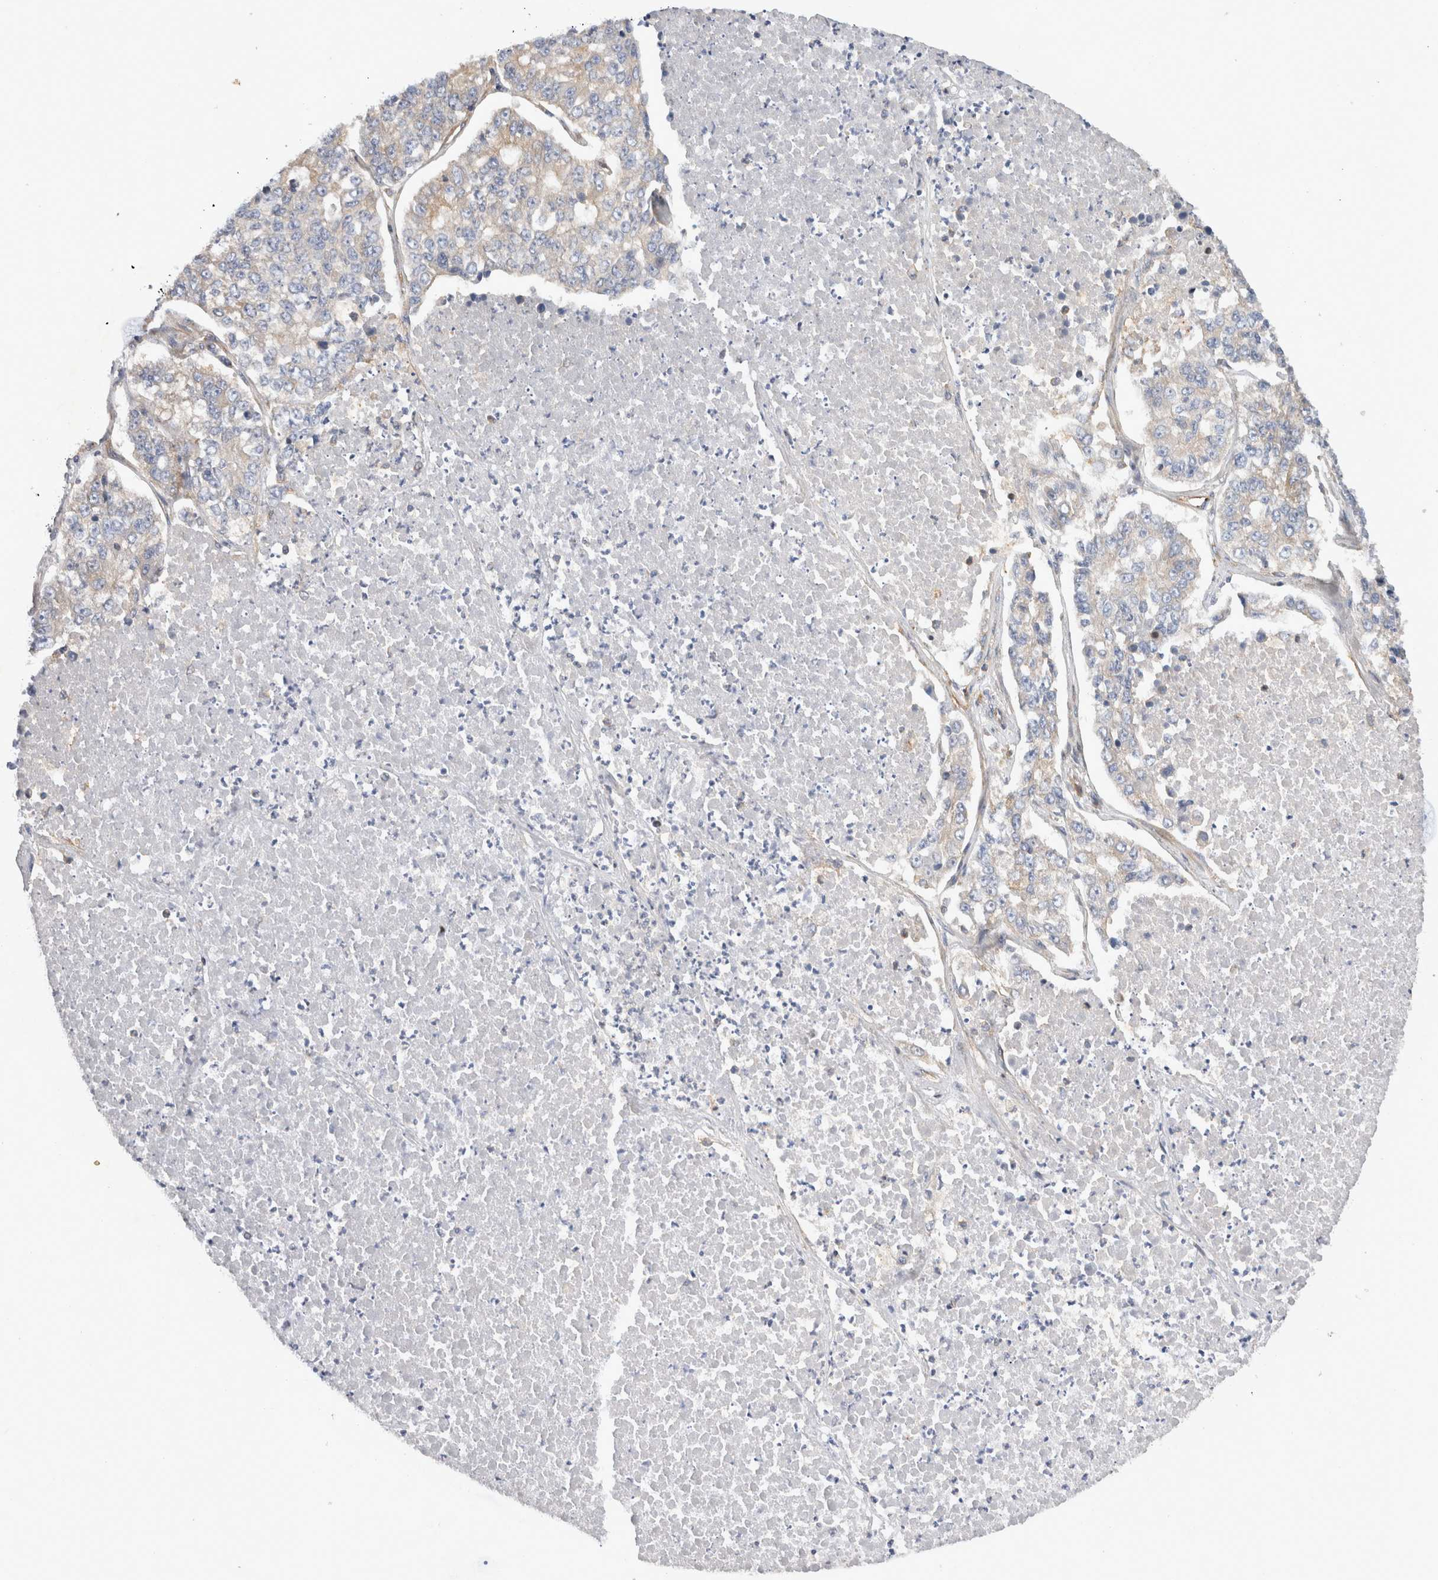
{"staining": {"intensity": "weak", "quantity": ">75%", "location": "cytoplasmic/membranous"}, "tissue": "lung cancer", "cell_type": "Tumor cells", "image_type": "cancer", "snomed": [{"axis": "morphology", "description": "Adenocarcinoma, NOS"}, {"axis": "topography", "description": "Lung"}], "caption": "This is an image of immunohistochemistry (IHC) staining of lung cancer (adenocarcinoma), which shows weak staining in the cytoplasmic/membranous of tumor cells.", "gene": "GPR150", "patient": {"sex": "male", "age": 49}}